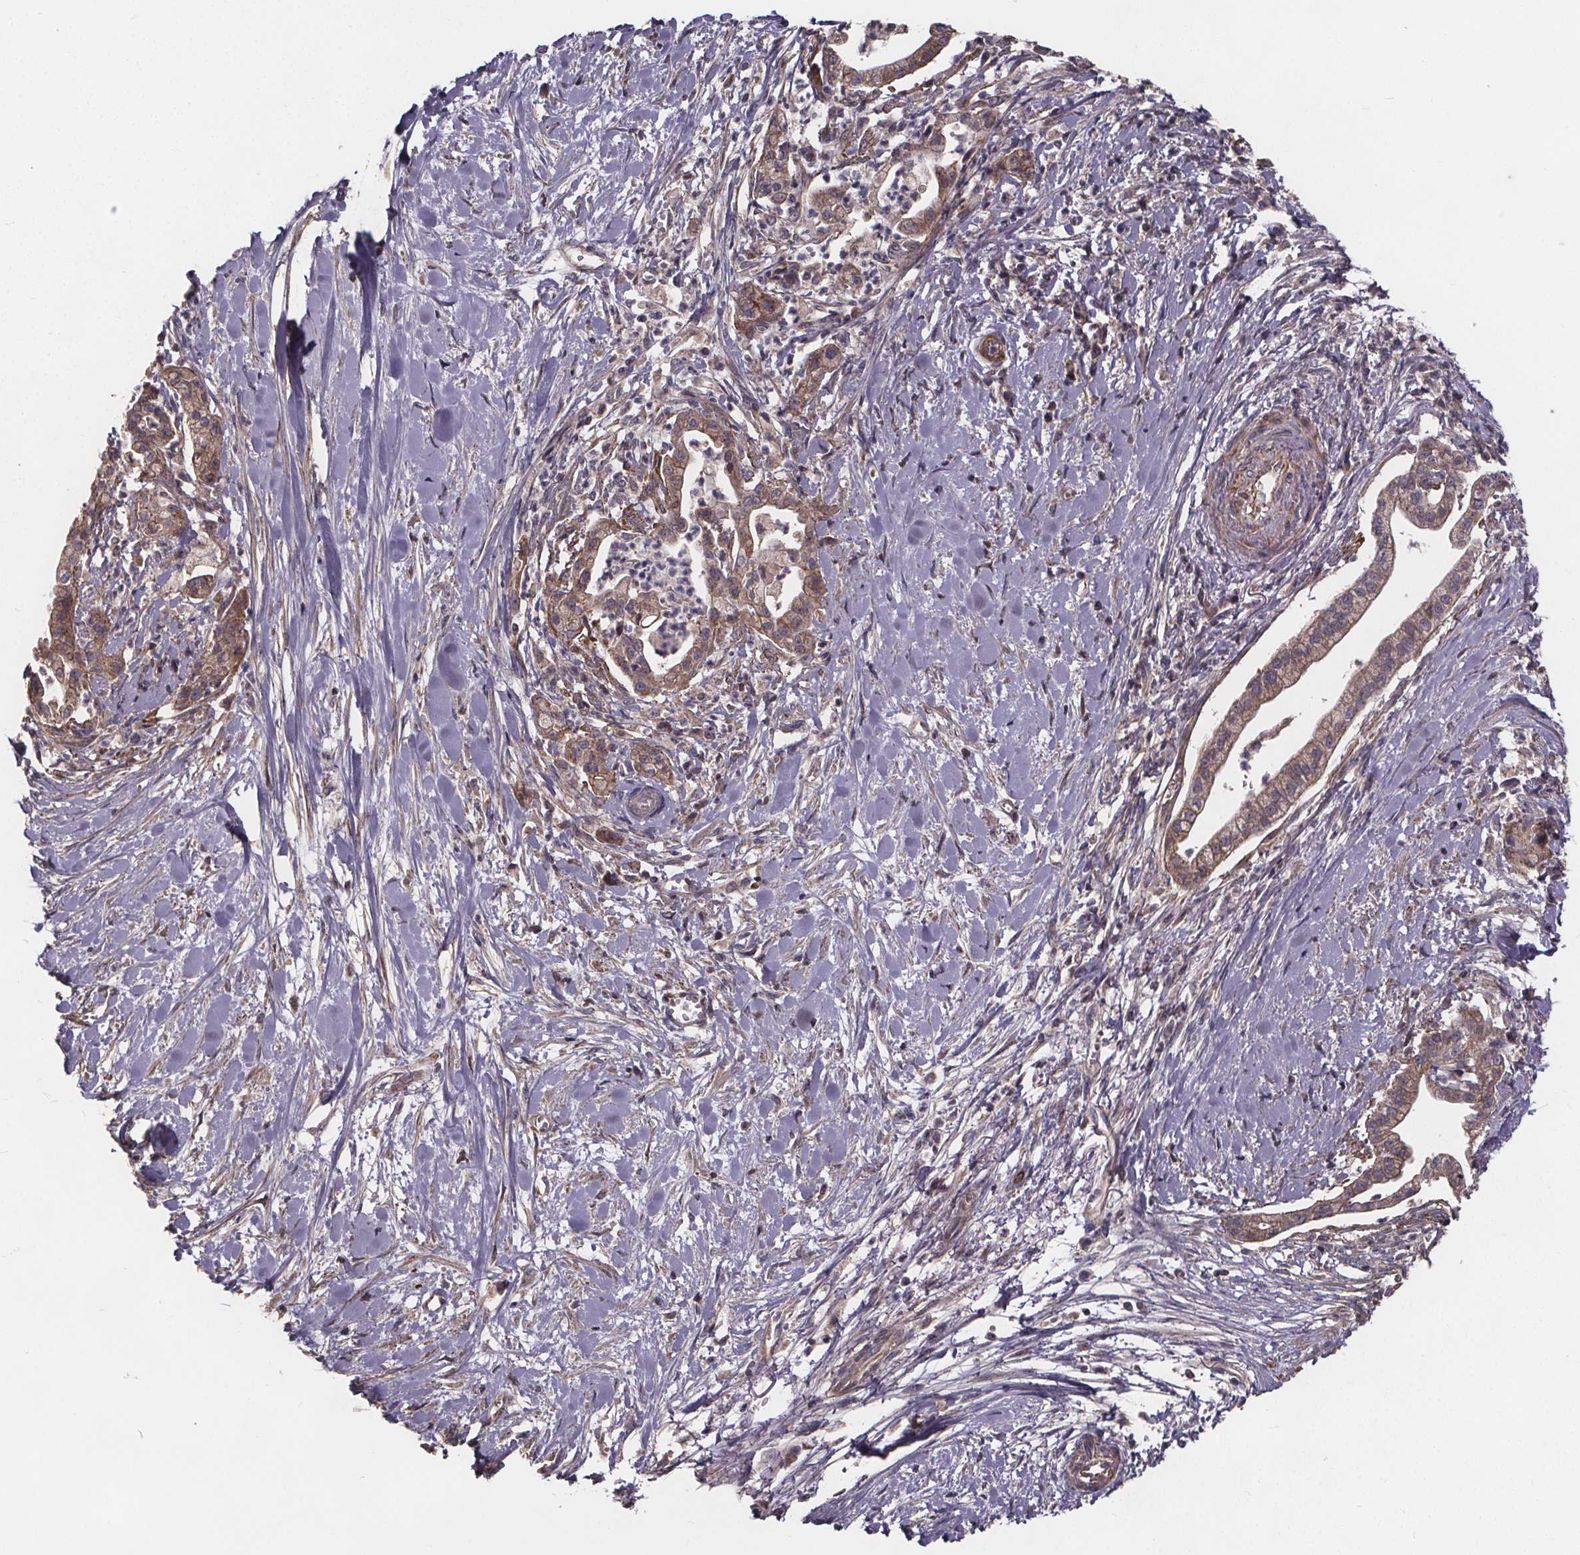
{"staining": {"intensity": "moderate", "quantity": "25%-75%", "location": "cytoplasmic/membranous"}, "tissue": "pancreatic cancer", "cell_type": "Tumor cells", "image_type": "cancer", "snomed": [{"axis": "morphology", "description": "Normal tissue, NOS"}, {"axis": "morphology", "description": "Adenocarcinoma, NOS"}, {"axis": "topography", "description": "Lymph node"}, {"axis": "topography", "description": "Pancreas"}], "caption": "Immunohistochemical staining of human adenocarcinoma (pancreatic) displays medium levels of moderate cytoplasmic/membranous expression in about 25%-75% of tumor cells. (DAB IHC, brown staining for protein, blue staining for nuclei).", "gene": "YME1L1", "patient": {"sex": "female", "age": 58}}